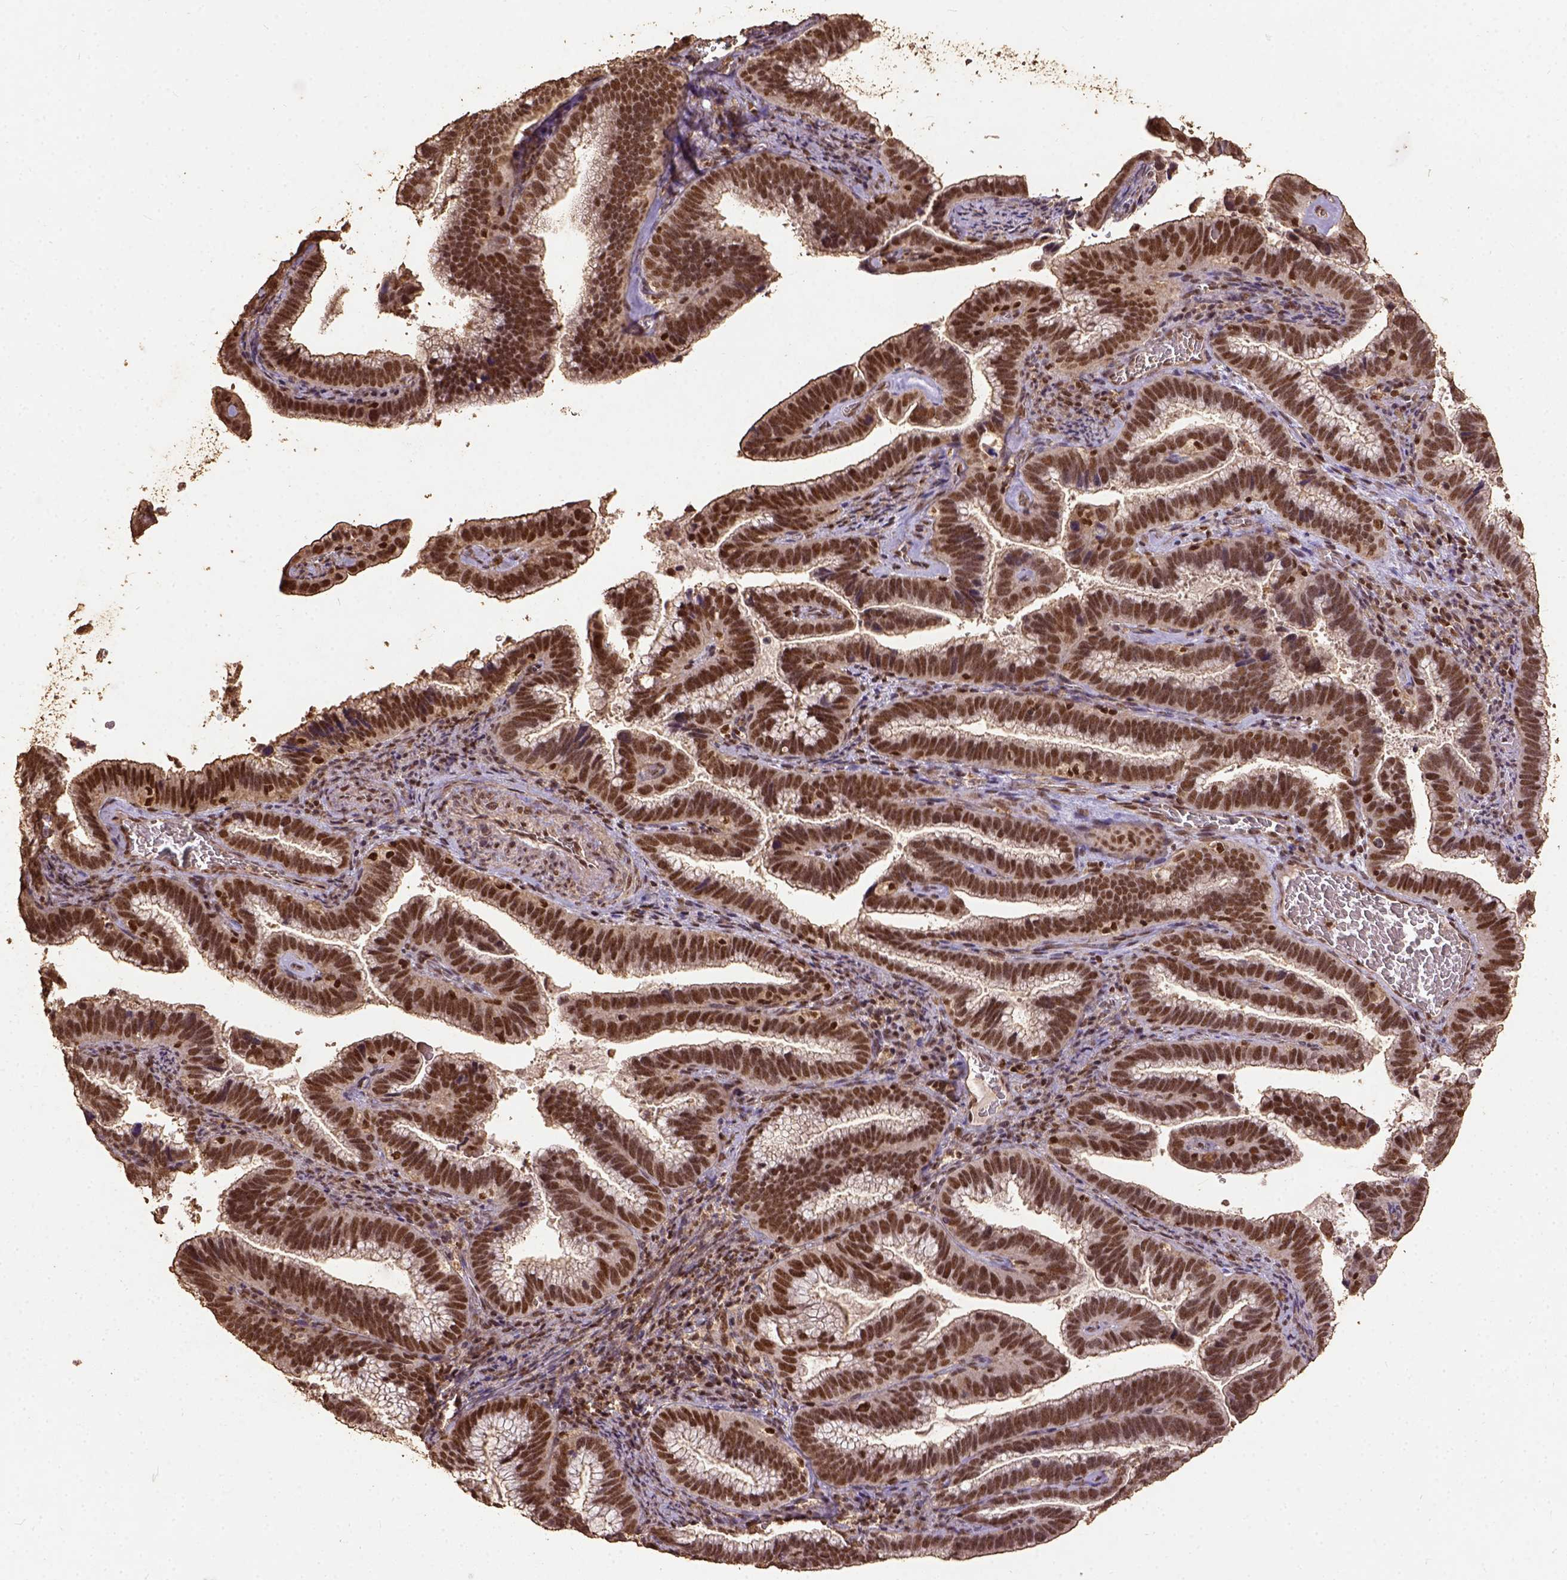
{"staining": {"intensity": "strong", "quantity": ">75%", "location": "nuclear"}, "tissue": "cervical cancer", "cell_type": "Tumor cells", "image_type": "cancer", "snomed": [{"axis": "morphology", "description": "Adenocarcinoma, NOS"}, {"axis": "topography", "description": "Cervix"}], "caption": "Brown immunohistochemical staining in human cervical cancer demonstrates strong nuclear staining in approximately >75% of tumor cells. The protein of interest is shown in brown color, while the nuclei are stained blue.", "gene": "NACC1", "patient": {"sex": "female", "age": 61}}